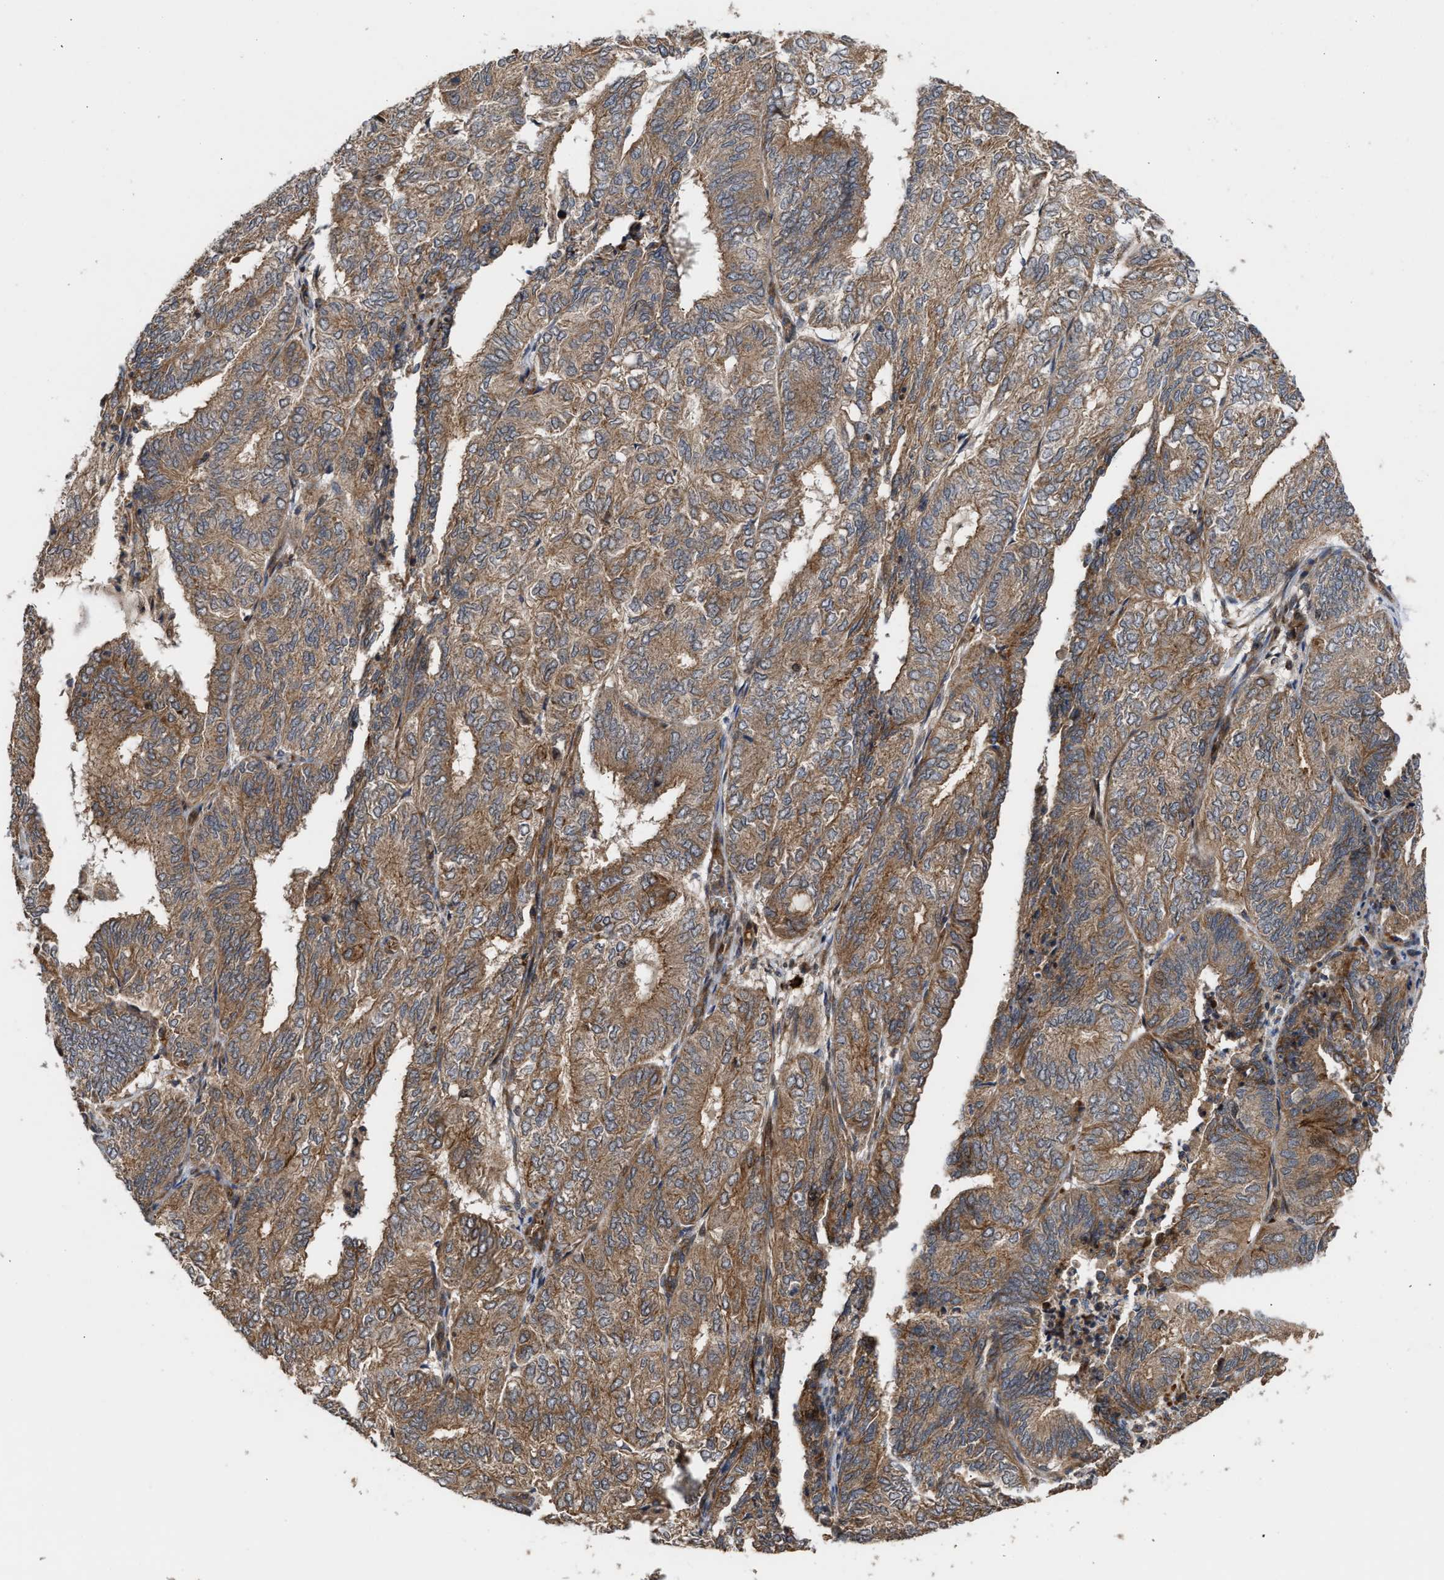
{"staining": {"intensity": "moderate", "quantity": ">75%", "location": "cytoplasmic/membranous"}, "tissue": "endometrial cancer", "cell_type": "Tumor cells", "image_type": "cancer", "snomed": [{"axis": "morphology", "description": "Adenocarcinoma, NOS"}, {"axis": "topography", "description": "Uterus"}], "caption": "DAB immunohistochemical staining of human endometrial adenocarcinoma shows moderate cytoplasmic/membranous protein staining in about >75% of tumor cells. (DAB (3,3'-diaminobenzidine) IHC with brightfield microscopy, high magnification).", "gene": "STAU1", "patient": {"sex": "female", "age": 60}}